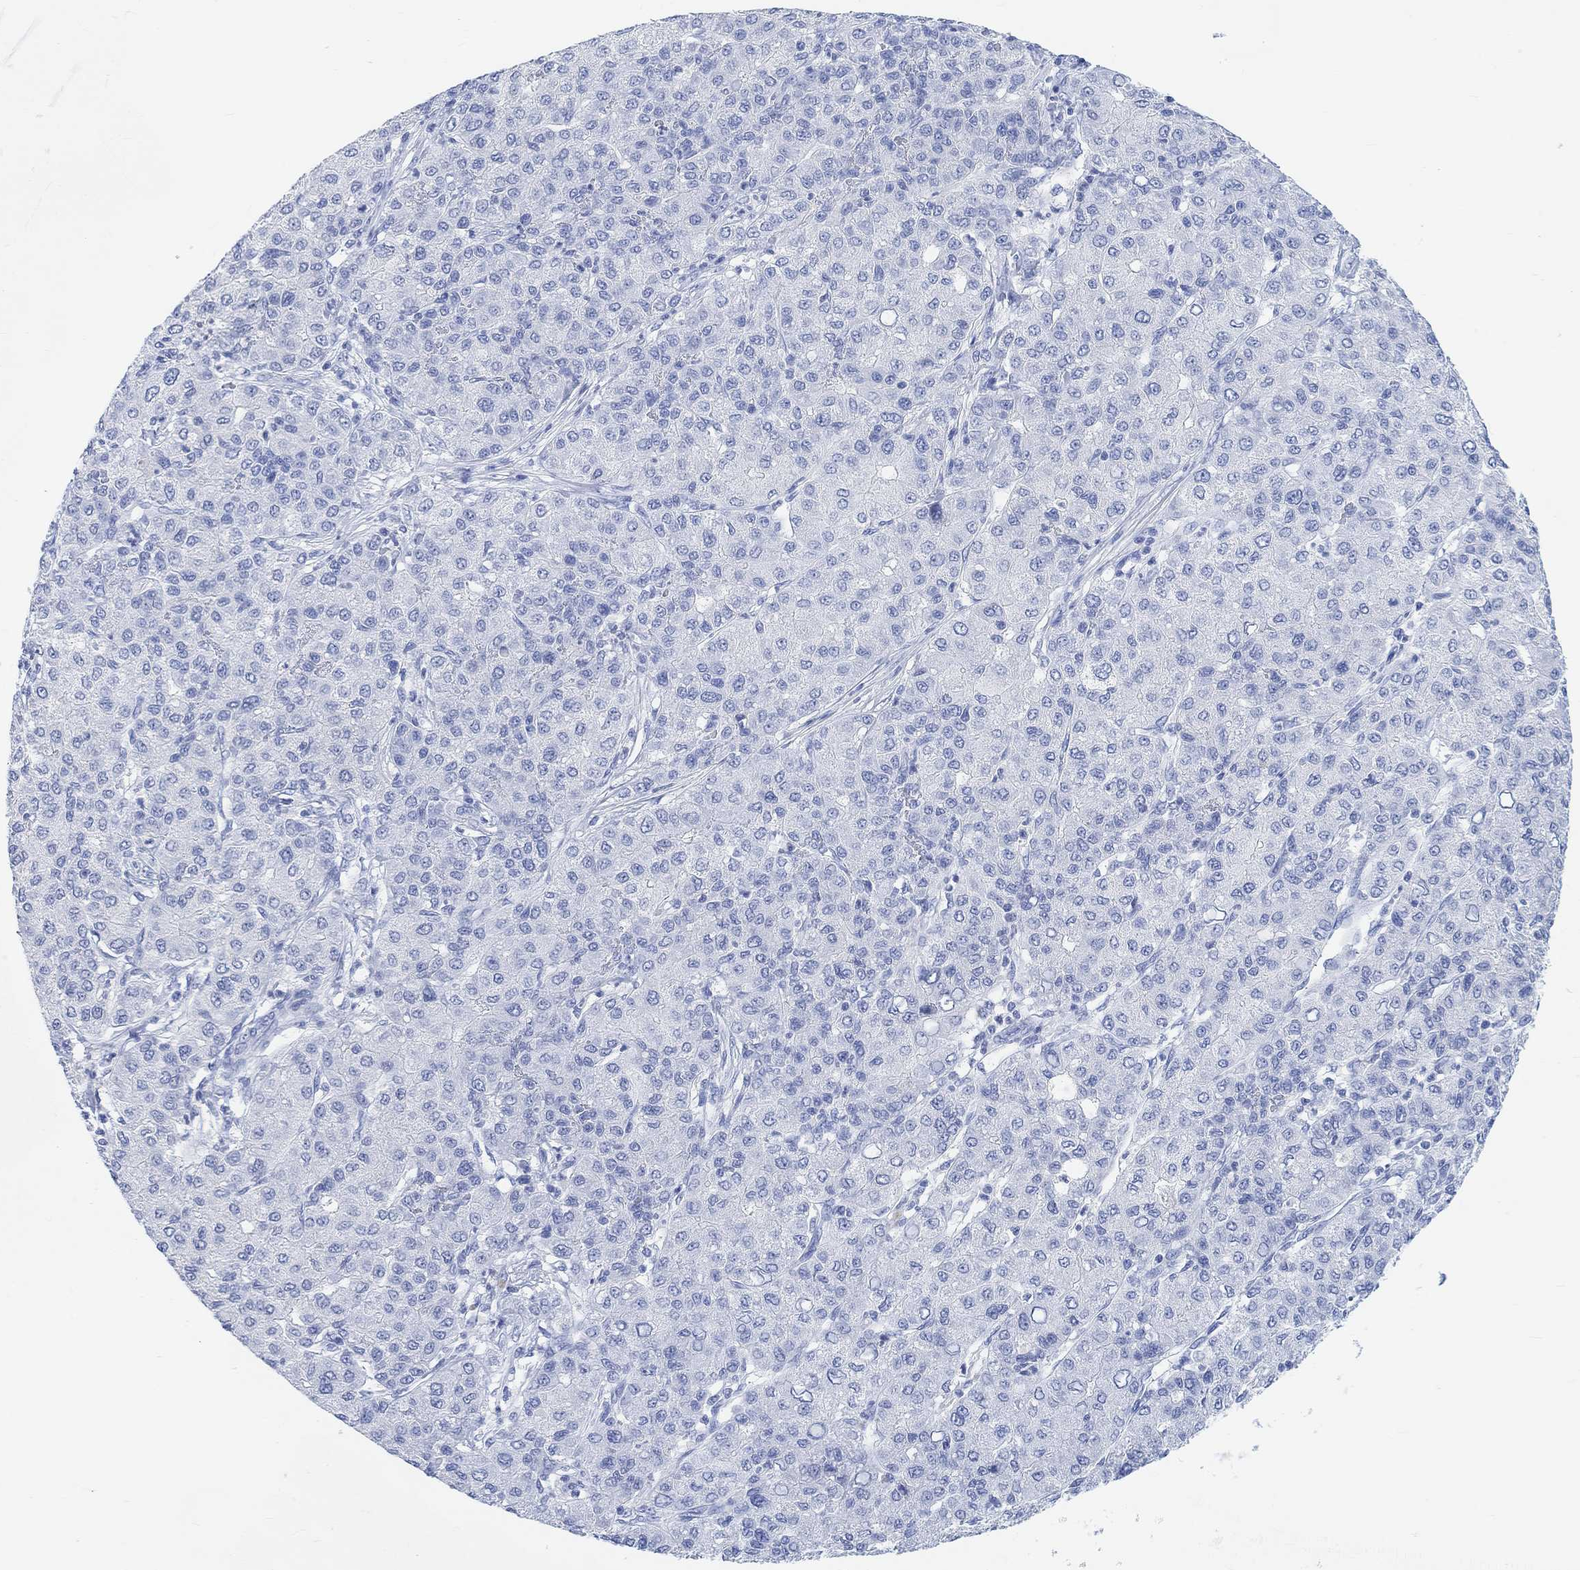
{"staining": {"intensity": "negative", "quantity": "none", "location": "none"}, "tissue": "liver cancer", "cell_type": "Tumor cells", "image_type": "cancer", "snomed": [{"axis": "morphology", "description": "Carcinoma, Hepatocellular, NOS"}, {"axis": "topography", "description": "Liver"}], "caption": "IHC photomicrograph of human liver hepatocellular carcinoma stained for a protein (brown), which demonstrates no expression in tumor cells. The staining was performed using DAB (3,3'-diaminobenzidine) to visualize the protein expression in brown, while the nuclei were stained in blue with hematoxylin (Magnification: 20x).", "gene": "ENO4", "patient": {"sex": "male", "age": 65}}